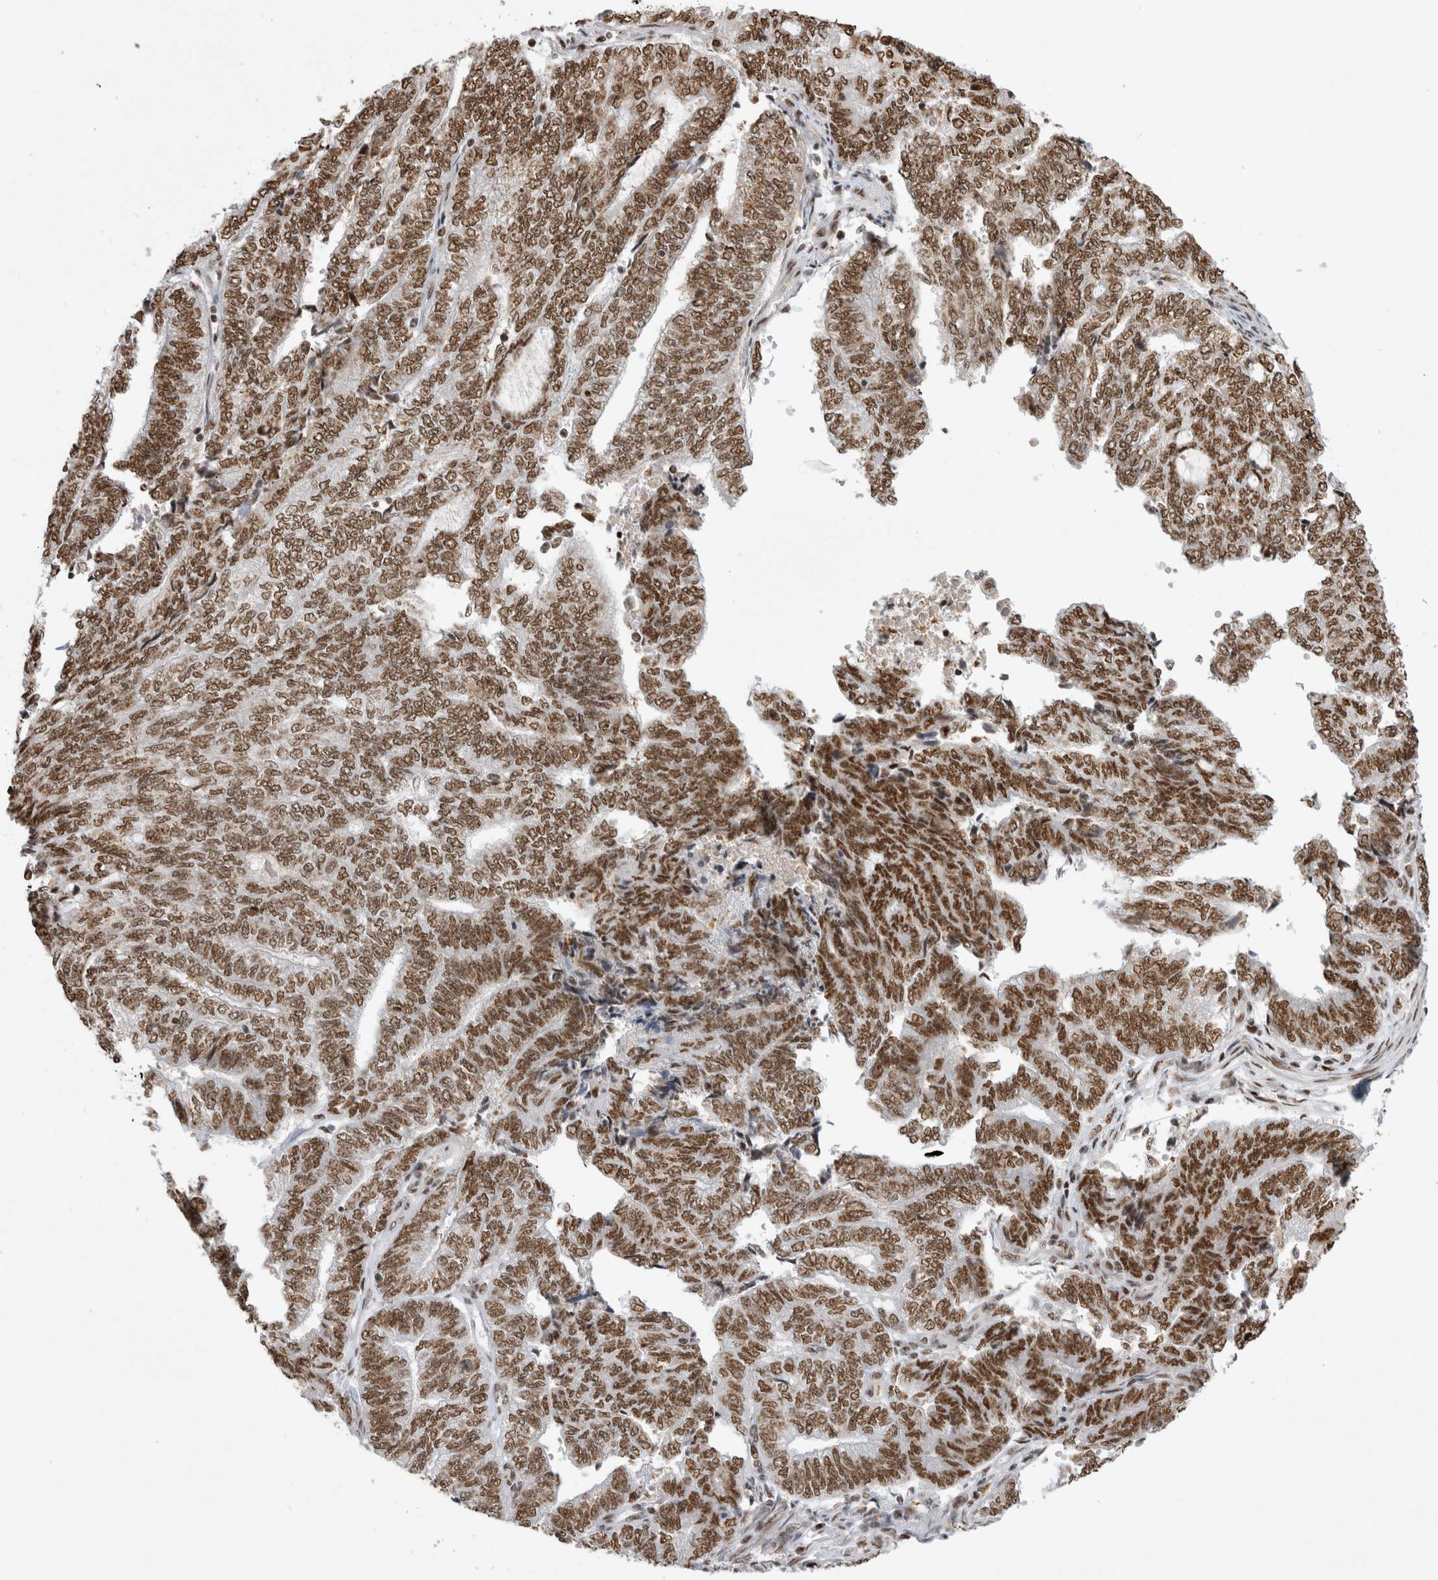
{"staining": {"intensity": "moderate", "quantity": ">75%", "location": "nuclear"}, "tissue": "endometrial cancer", "cell_type": "Tumor cells", "image_type": "cancer", "snomed": [{"axis": "morphology", "description": "Adenocarcinoma, NOS"}, {"axis": "topography", "description": "Uterus"}, {"axis": "topography", "description": "Endometrium"}], "caption": "Endometrial adenocarcinoma stained with a protein marker displays moderate staining in tumor cells.", "gene": "EYA2", "patient": {"sex": "female", "age": 70}}